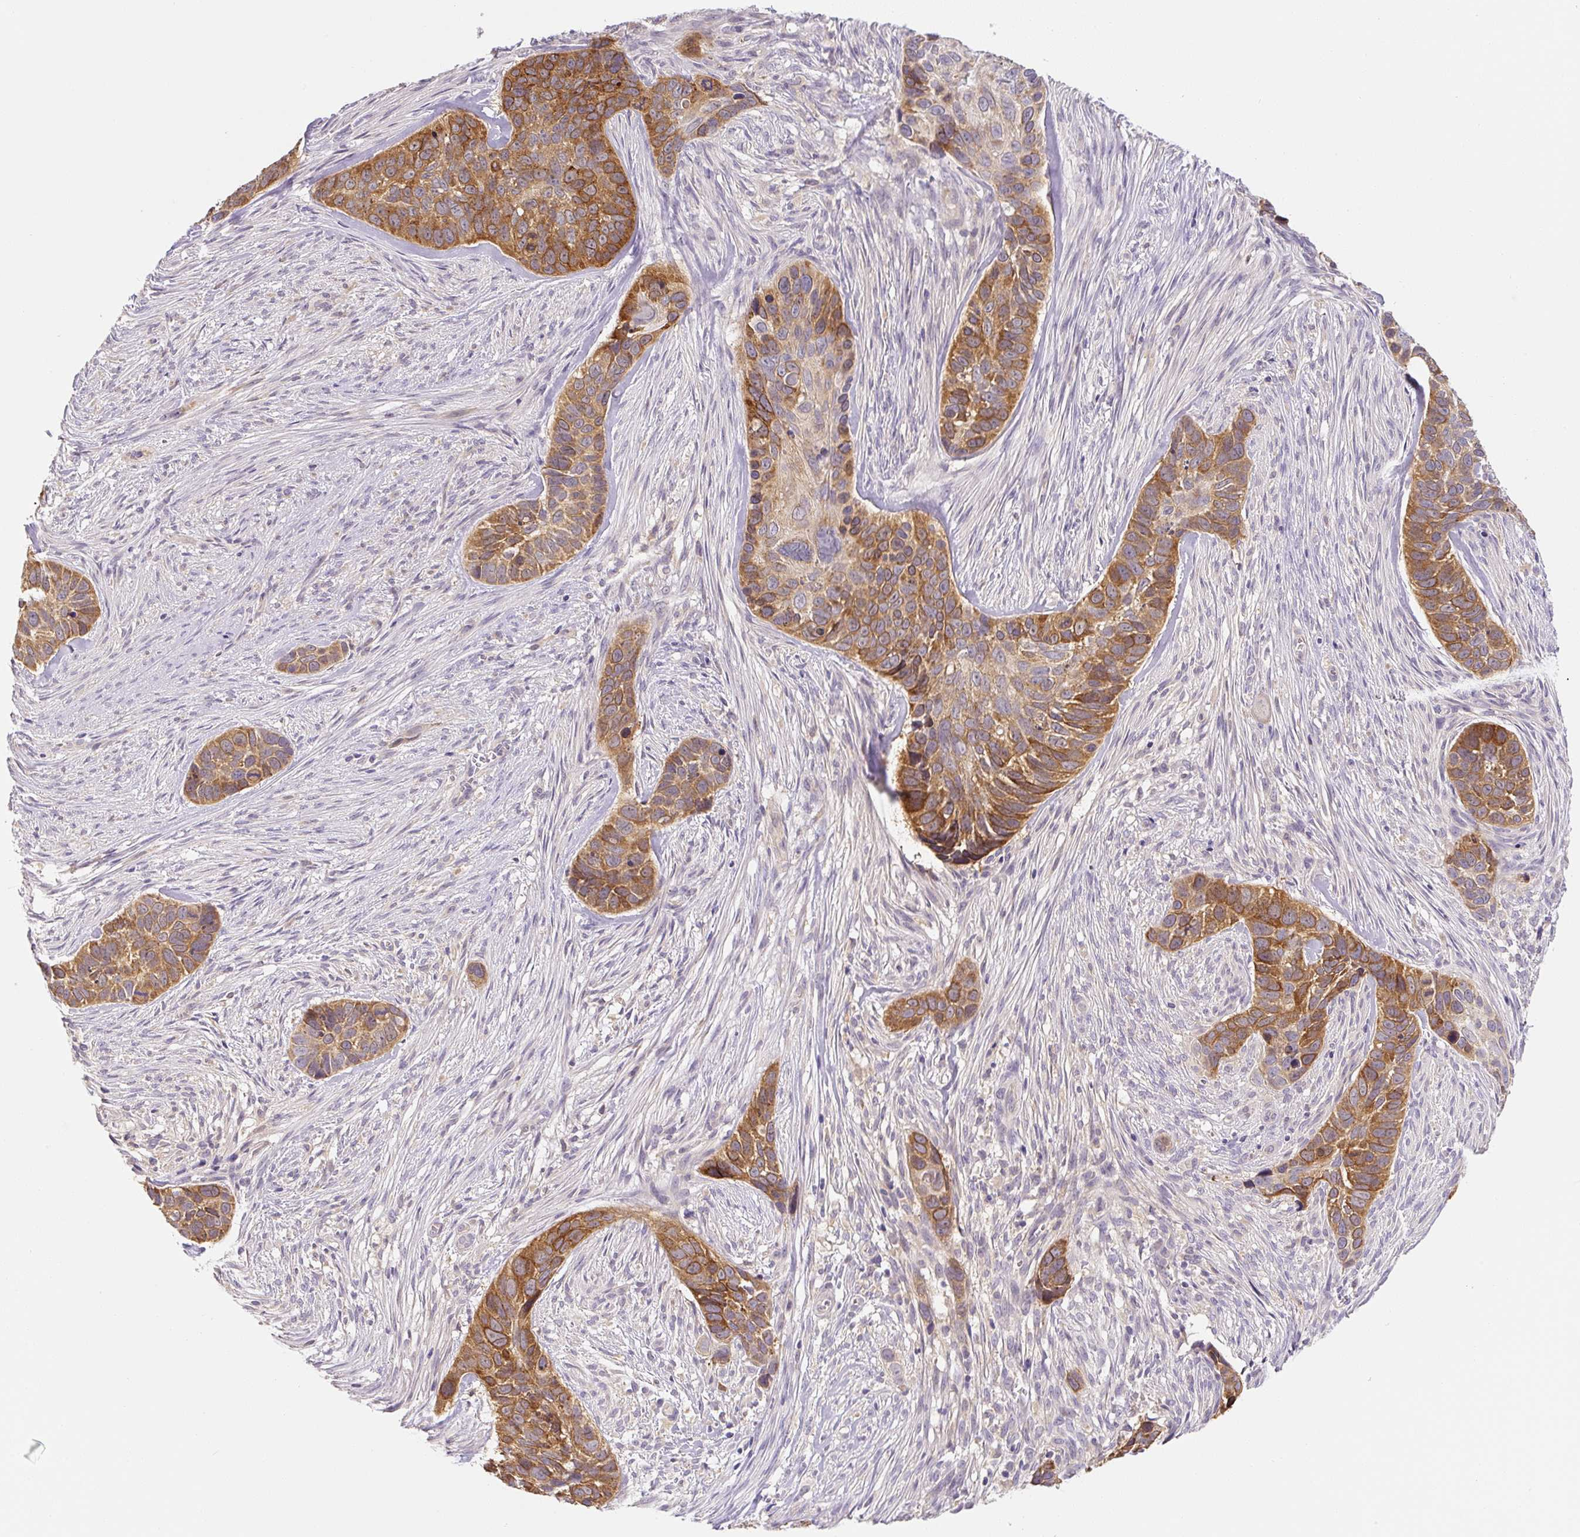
{"staining": {"intensity": "moderate", "quantity": "25%-75%", "location": "cytoplasmic/membranous"}, "tissue": "skin cancer", "cell_type": "Tumor cells", "image_type": "cancer", "snomed": [{"axis": "morphology", "description": "Basal cell carcinoma"}, {"axis": "topography", "description": "Skin"}], "caption": "Skin cancer was stained to show a protein in brown. There is medium levels of moderate cytoplasmic/membranous expression in about 25%-75% of tumor cells.", "gene": "PLA2G4A", "patient": {"sex": "female", "age": 82}}